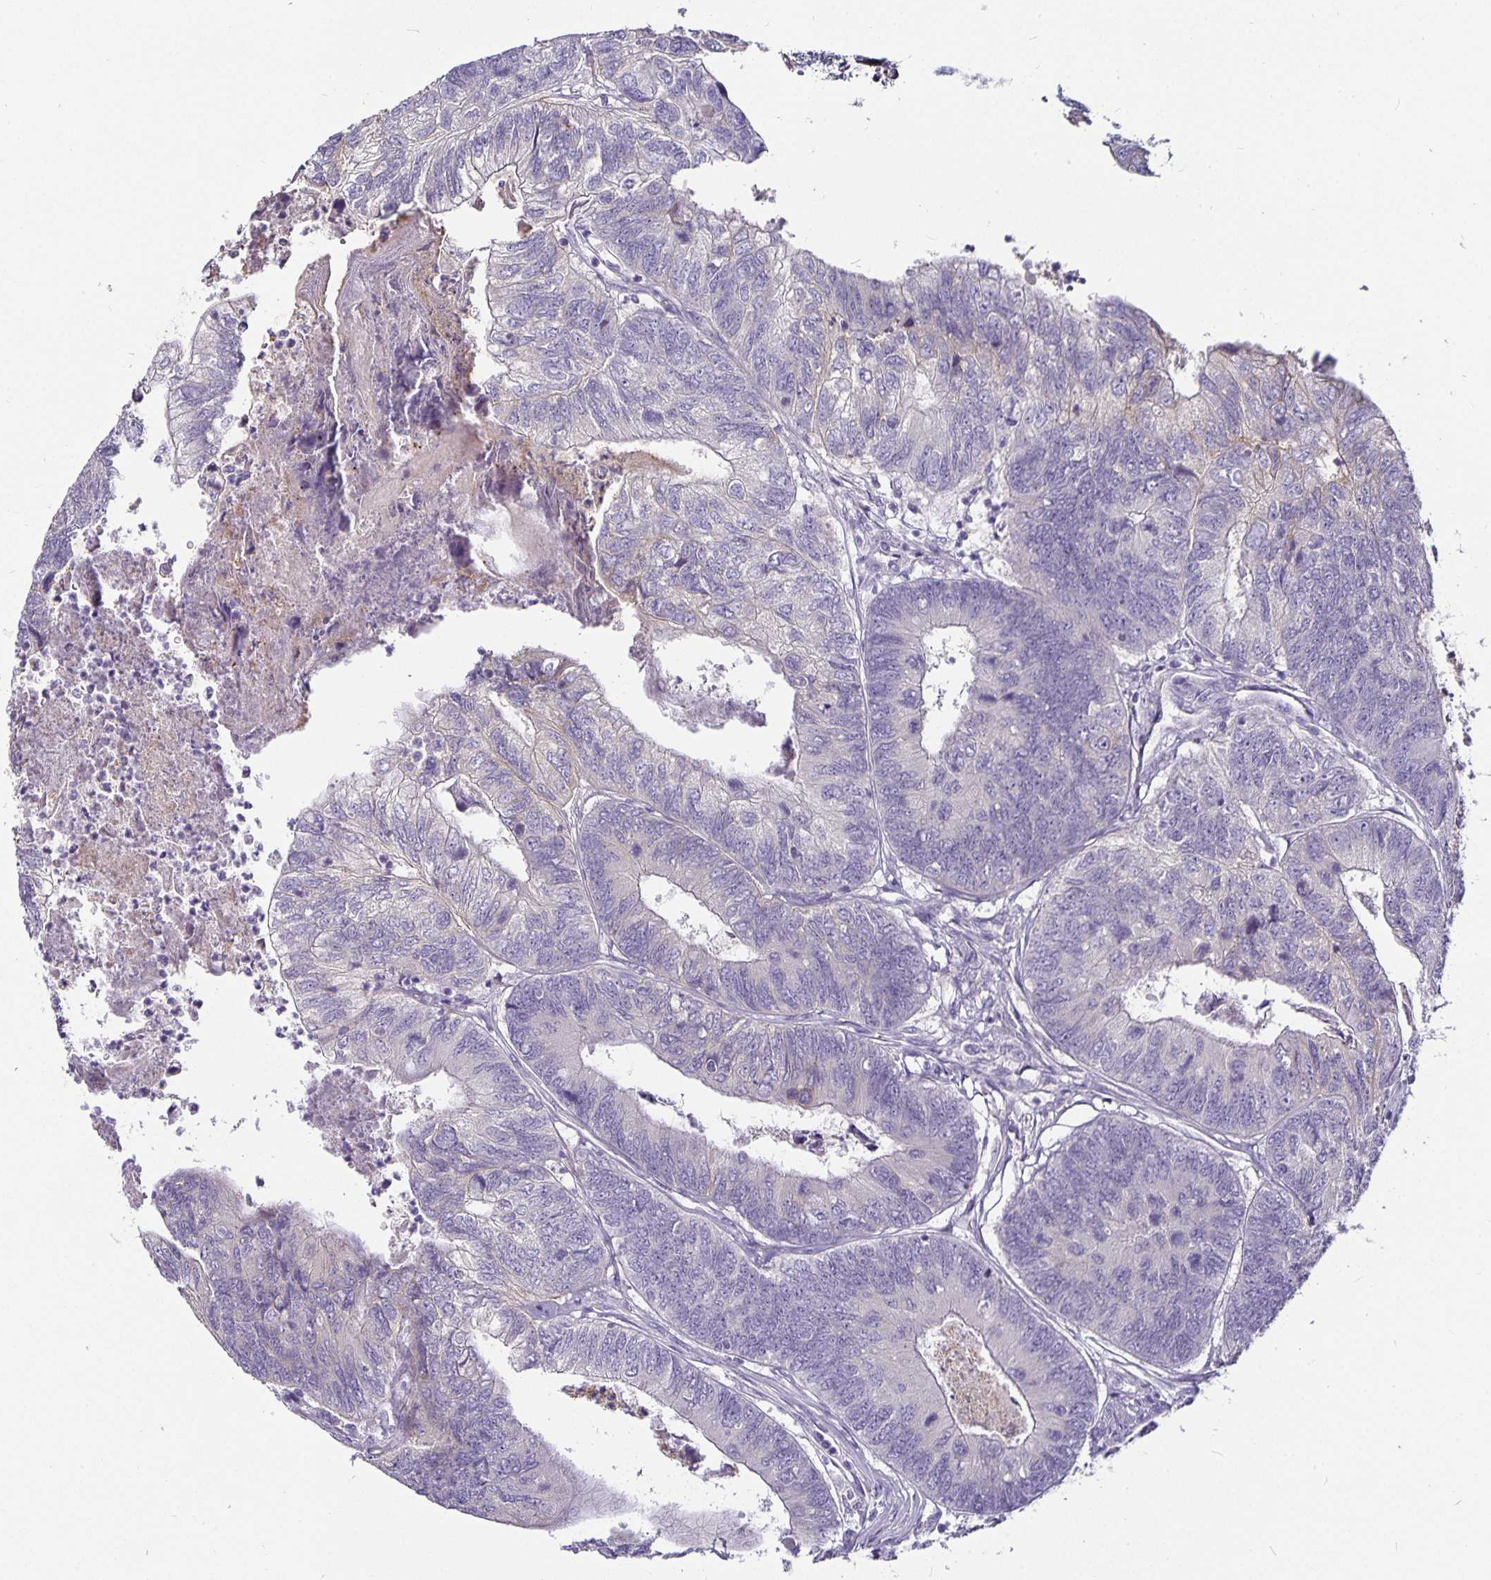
{"staining": {"intensity": "negative", "quantity": "none", "location": "none"}, "tissue": "colorectal cancer", "cell_type": "Tumor cells", "image_type": "cancer", "snomed": [{"axis": "morphology", "description": "Adenocarcinoma, NOS"}, {"axis": "topography", "description": "Colon"}], "caption": "Adenocarcinoma (colorectal) stained for a protein using IHC demonstrates no staining tumor cells.", "gene": "CA12", "patient": {"sex": "female", "age": 67}}